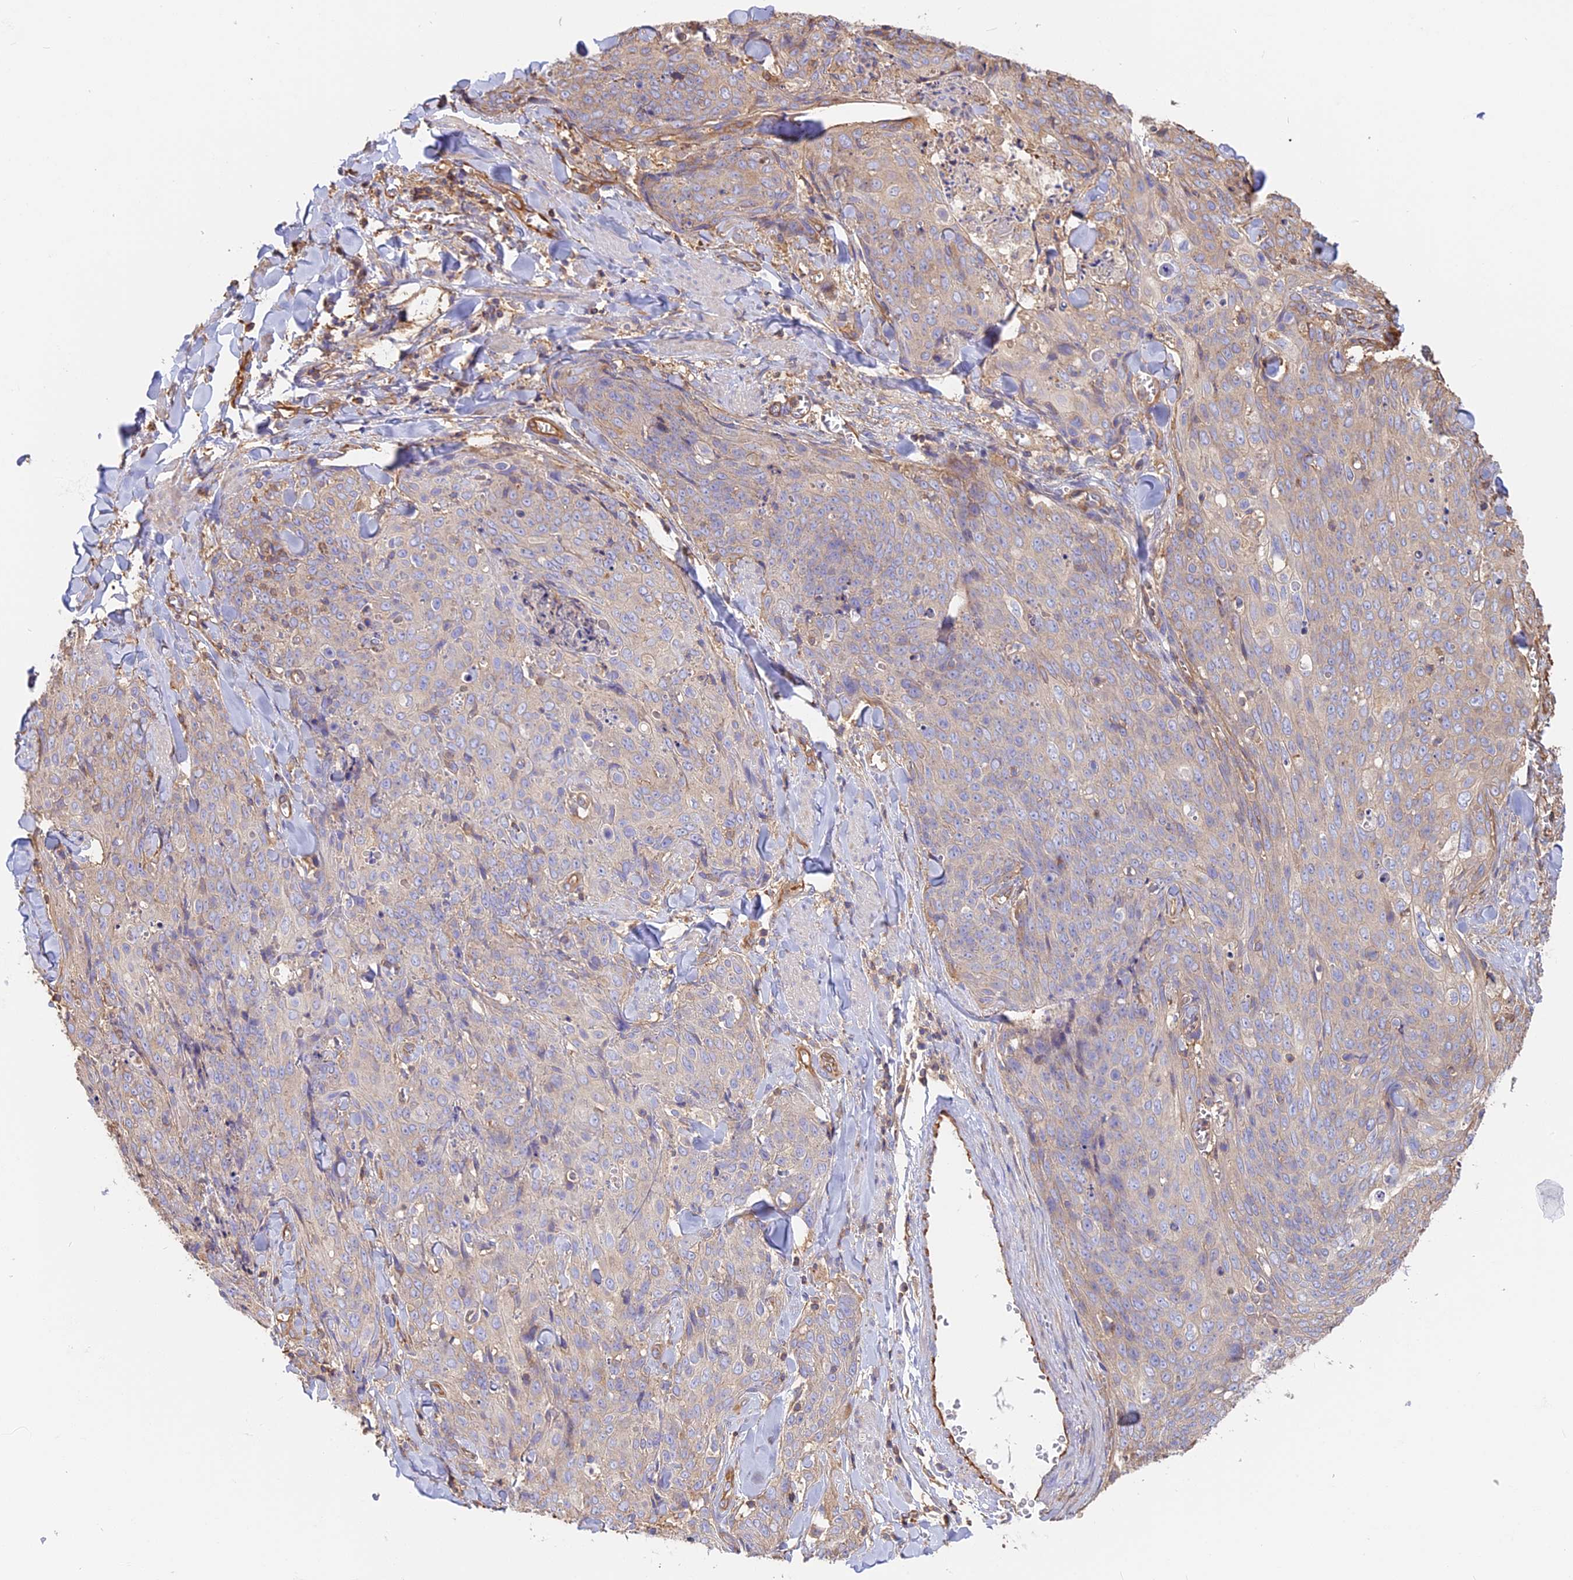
{"staining": {"intensity": "weak", "quantity": "<25%", "location": "cytoplasmic/membranous"}, "tissue": "skin cancer", "cell_type": "Tumor cells", "image_type": "cancer", "snomed": [{"axis": "morphology", "description": "Squamous cell carcinoma, NOS"}, {"axis": "topography", "description": "Skin"}, {"axis": "topography", "description": "Vulva"}], "caption": "A high-resolution image shows immunohistochemistry staining of skin cancer, which shows no significant staining in tumor cells.", "gene": "VPS18", "patient": {"sex": "female", "age": 85}}